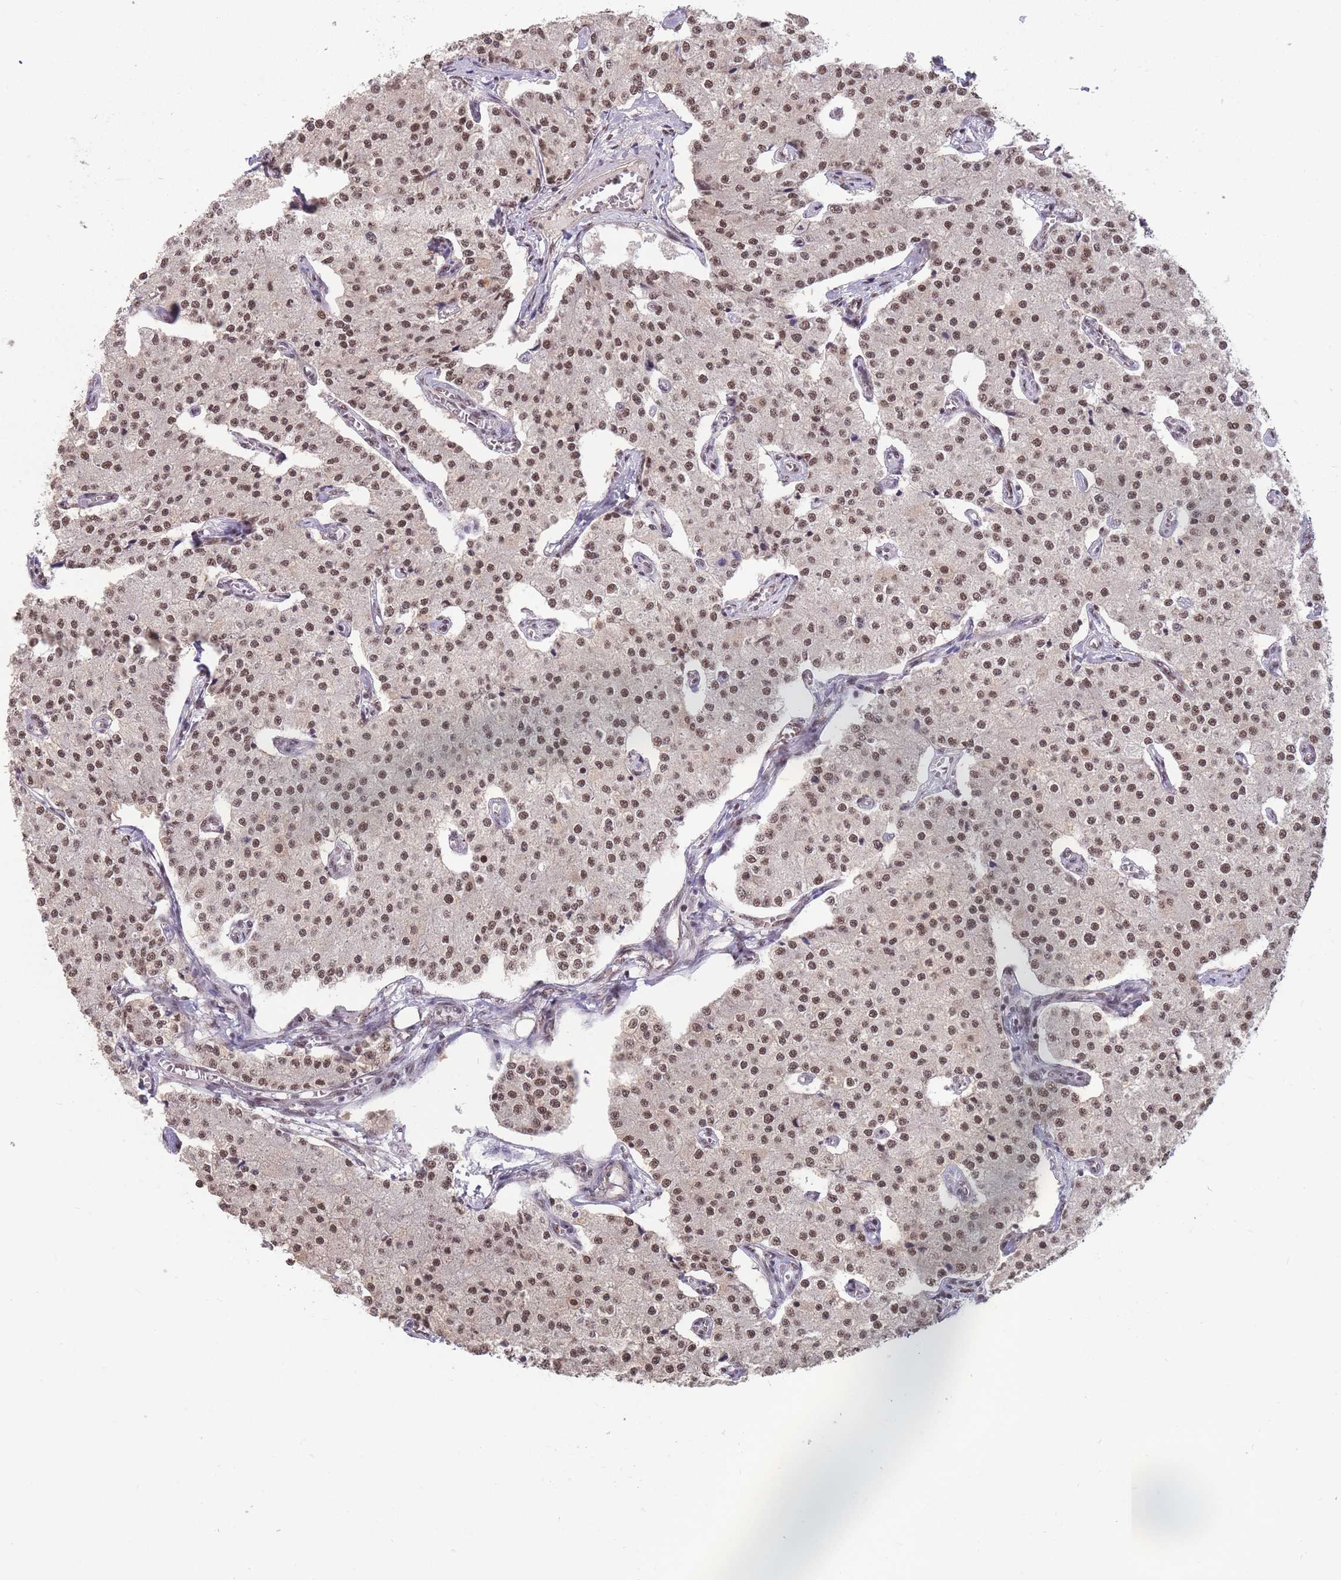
{"staining": {"intensity": "moderate", "quantity": ">75%", "location": "nuclear"}, "tissue": "carcinoid", "cell_type": "Tumor cells", "image_type": "cancer", "snomed": [{"axis": "morphology", "description": "Carcinoid, malignant, NOS"}, {"axis": "topography", "description": "Colon"}], "caption": "Human carcinoid (malignant) stained with a brown dye demonstrates moderate nuclear positive positivity in about >75% of tumor cells.", "gene": "SNRPA1", "patient": {"sex": "female", "age": 52}}